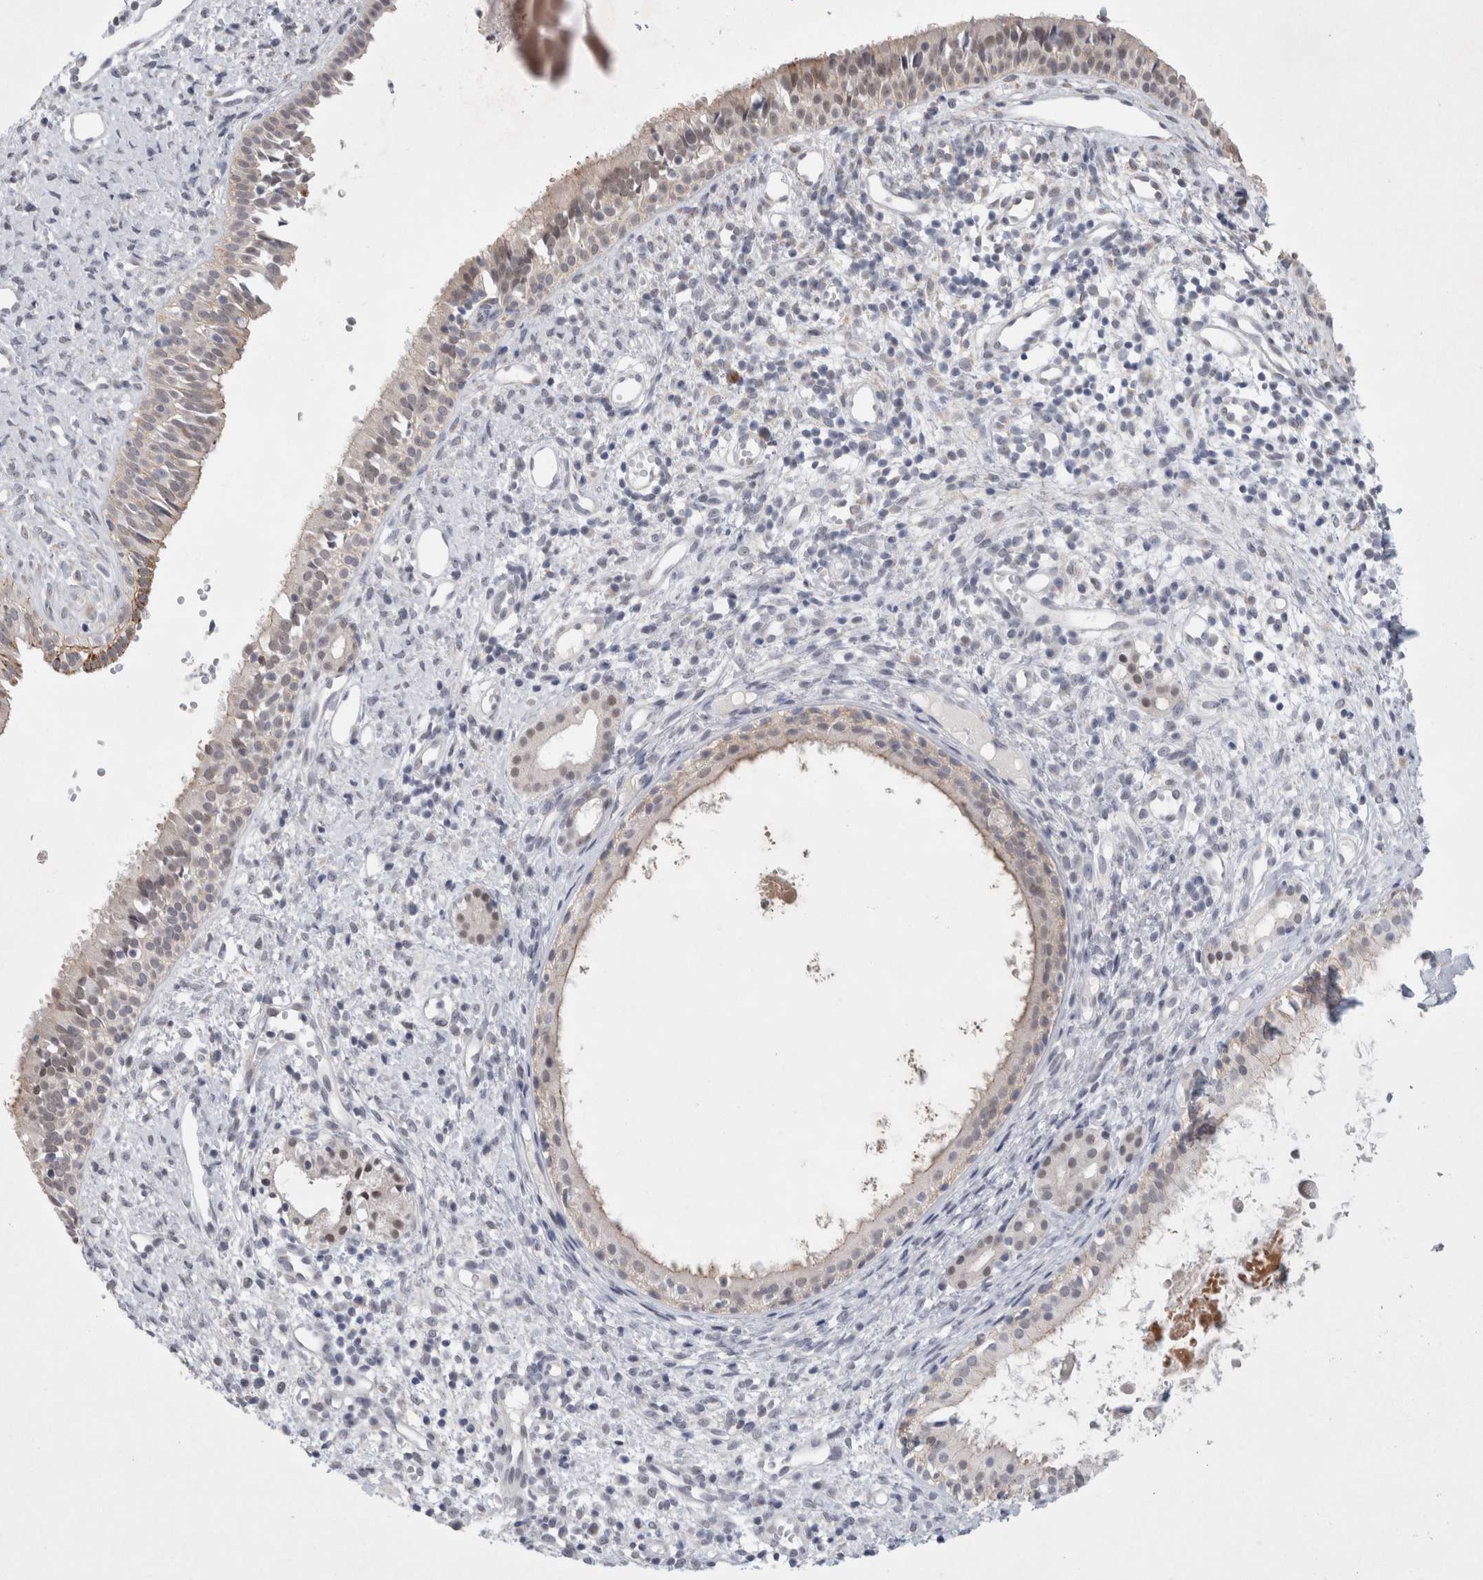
{"staining": {"intensity": "weak", "quantity": "<25%", "location": "cytoplasmic/membranous"}, "tissue": "nasopharynx", "cell_type": "Respiratory epithelial cells", "image_type": "normal", "snomed": [{"axis": "morphology", "description": "Normal tissue, NOS"}, {"axis": "topography", "description": "Nasopharynx"}], "caption": "Image shows no significant protein positivity in respiratory epithelial cells of normal nasopharynx.", "gene": "NIPA1", "patient": {"sex": "male", "age": 22}}